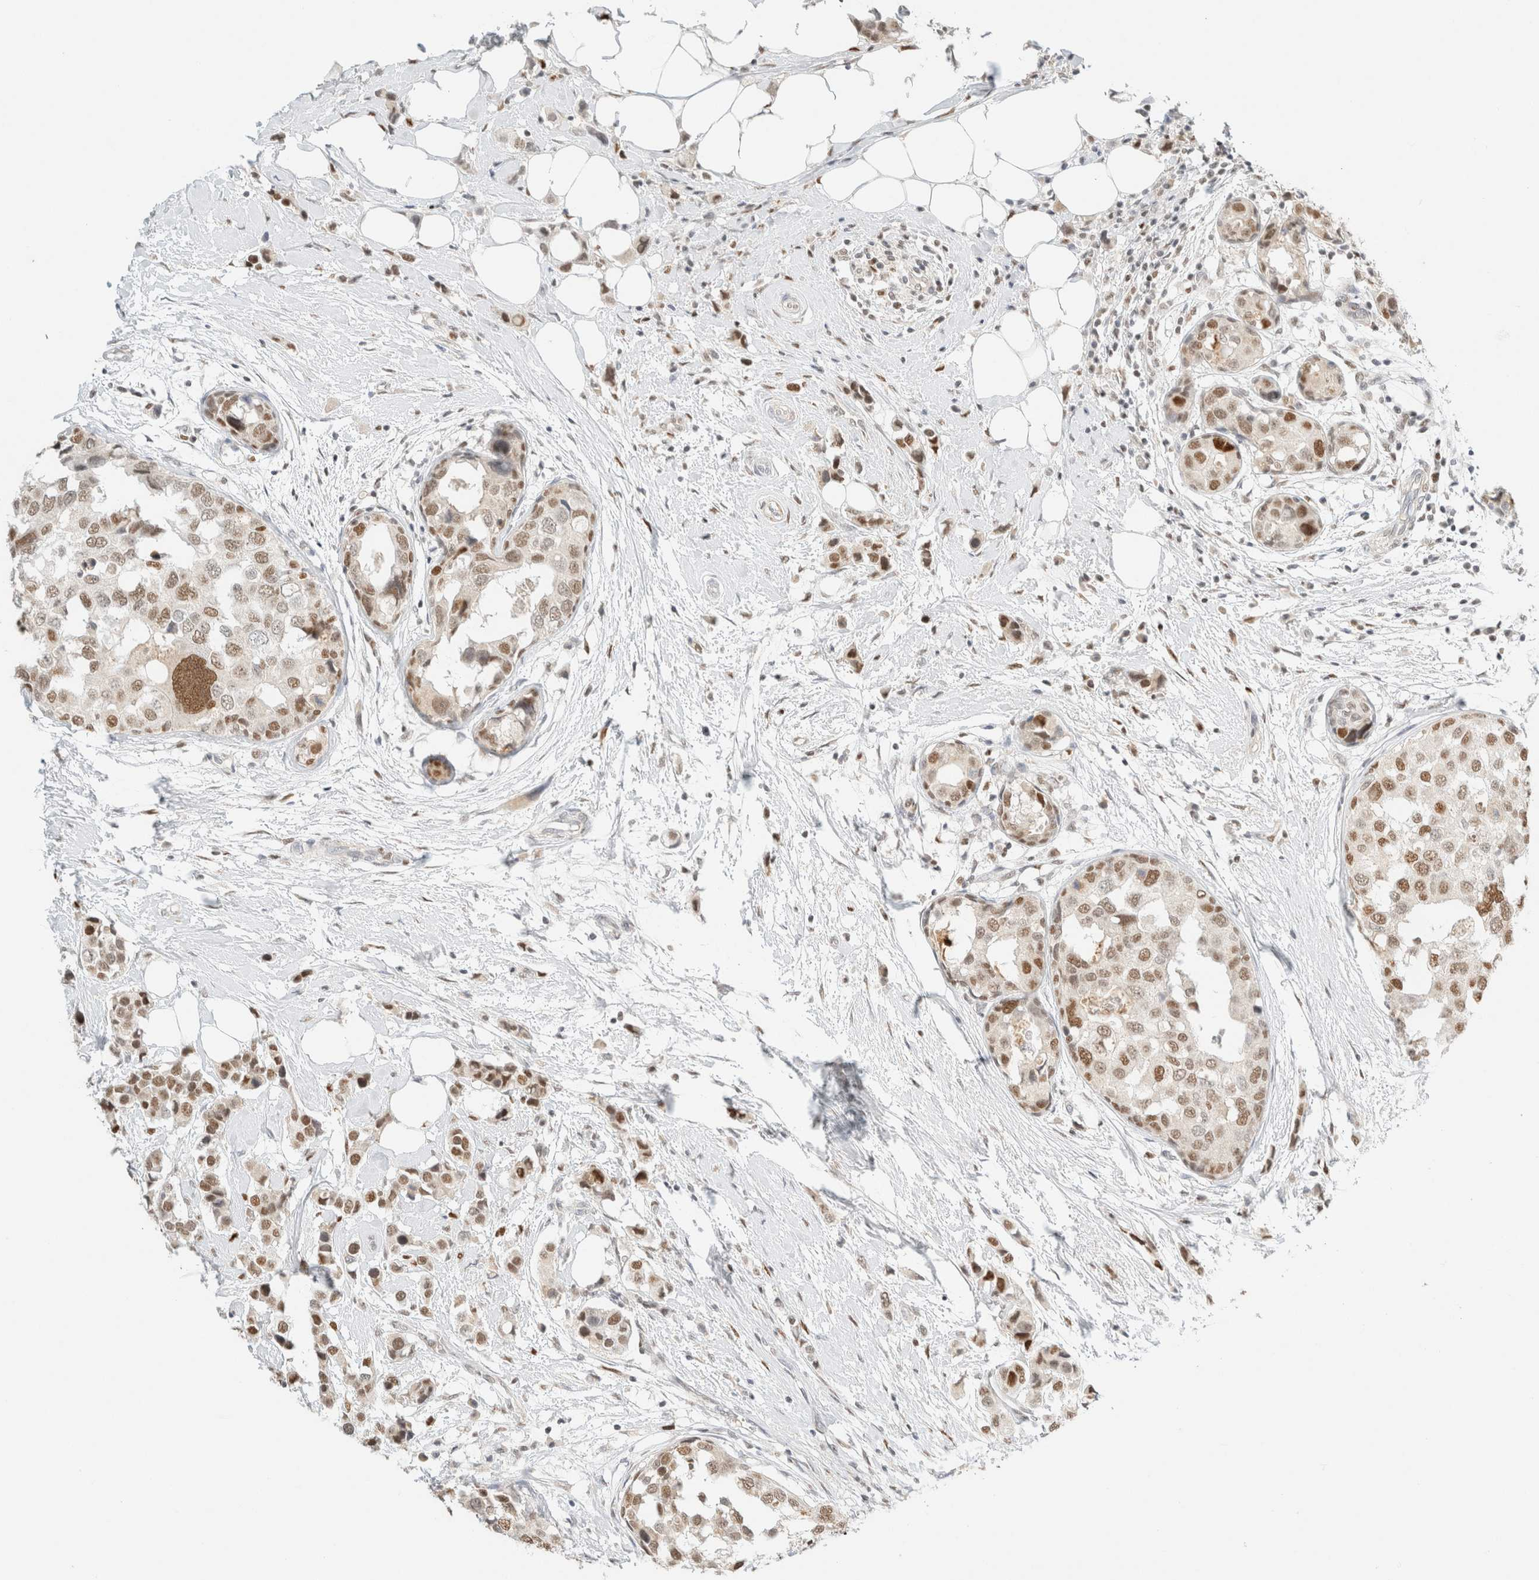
{"staining": {"intensity": "moderate", "quantity": ">75%", "location": "nuclear"}, "tissue": "breast cancer", "cell_type": "Tumor cells", "image_type": "cancer", "snomed": [{"axis": "morphology", "description": "Normal tissue, NOS"}, {"axis": "morphology", "description": "Duct carcinoma"}, {"axis": "topography", "description": "Breast"}], "caption": "Protein staining reveals moderate nuclear expression in approximately >75% of tumor cells in invasive ductal carcinoma (breast).", "gene": "DDB2", "patient": {"sex": "female", "age": 50}}